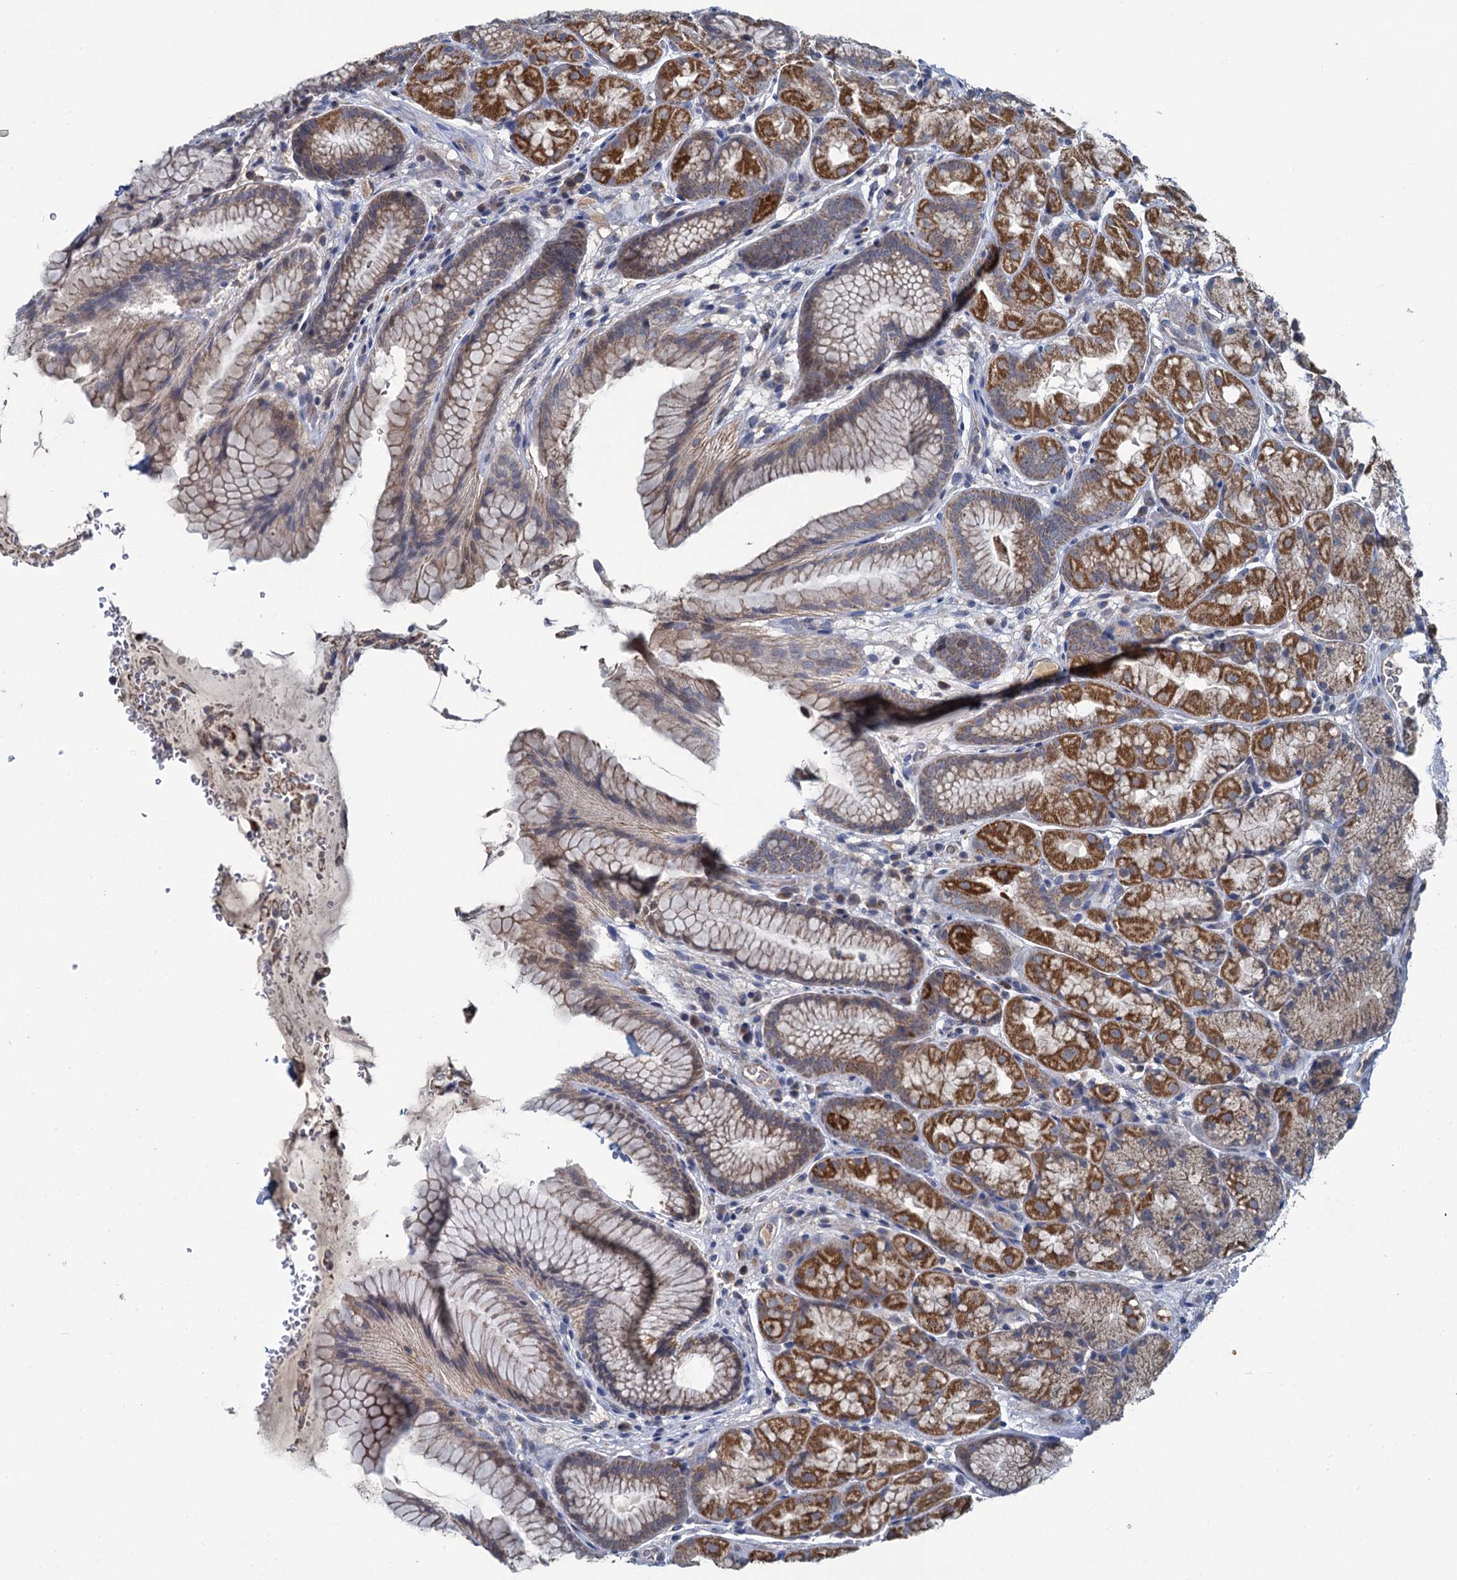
{"staining": {"intensity": "strong", "quantity": "25%-75%", "location": "cytoplasmic/membranous"}, "tissue": "stomach", "cell_type": "Glandular cells", "image_type": "normal", "snomed": [{"axis": "morphology", "description": "Normal tissue, NOS"}, {"axis": "topography", "description": "Stomach"}], "caption": "Glandular cells reveal high levels of strong cytoplasmic/membranous positivity in about 25%-75% of cells in unremarkable stomach. Using DAB (3,3'-diaminobenzidine) (brown) and hematoxylin (blue) stains, captured at high magnification using brightfield microscopy.", "gene": "METTL4", "patient": {"sex": "male", "age": 63}}